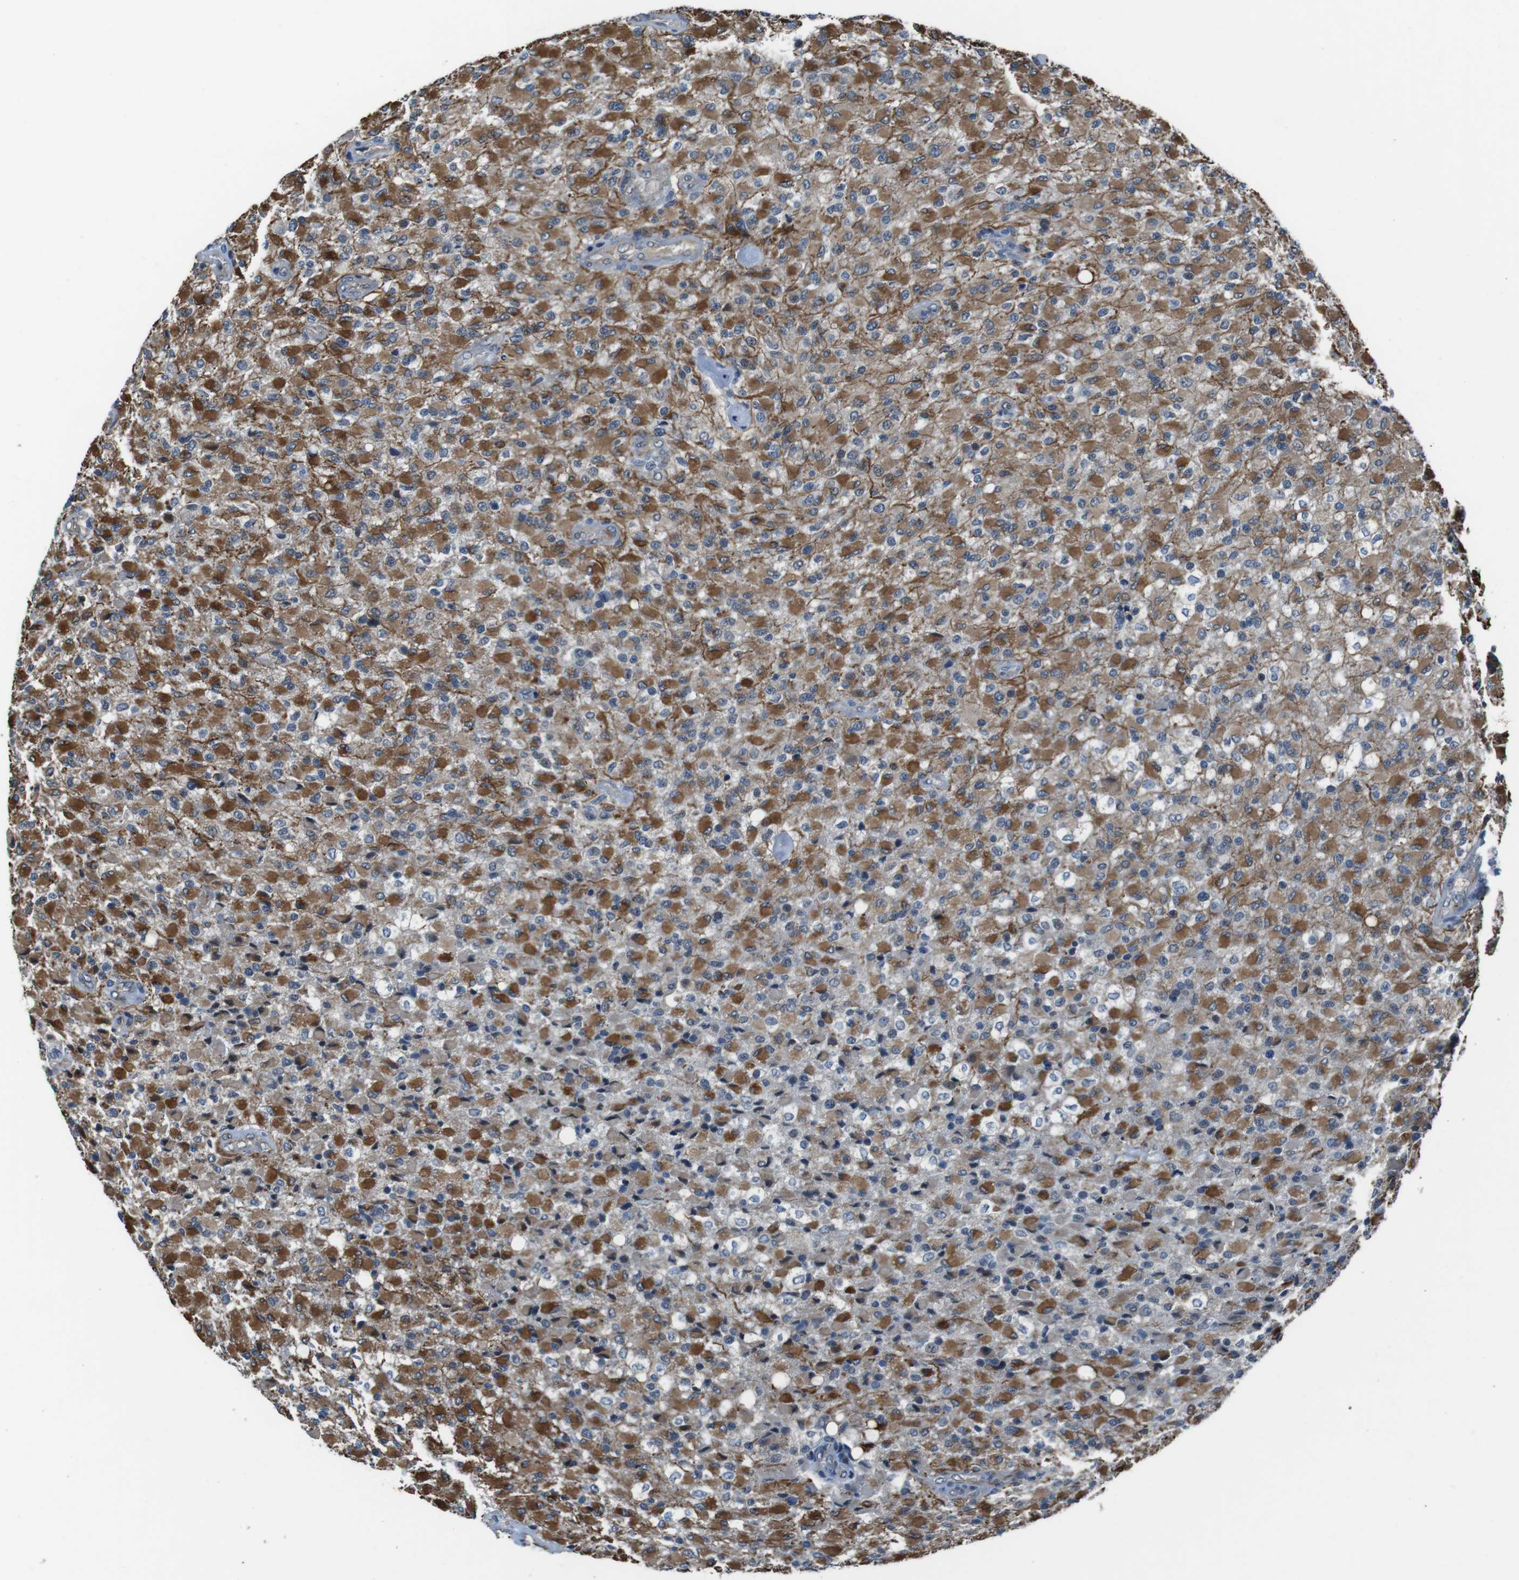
{"staining": {"intensity": "moderate", "quantity": ">75%", "location": "cytoplasmic/membranous"}, "tissue": "glioma", "cell_type": "Tumor cells", "image_type": "cancer", "snomed": [{"axis": "morphology", "description": "Glioma, malignant, High grade"}, {"axis": "topography", "description": "Brain"}], "caption": "A medium amount of moderate cytoplasmic/membranous expression is seen in approximately >75% of tumor cells in high-grade glioma (malignant) tissue.", "gene": "LRRC49", "patient": {"sex": "male", "age": 71}}